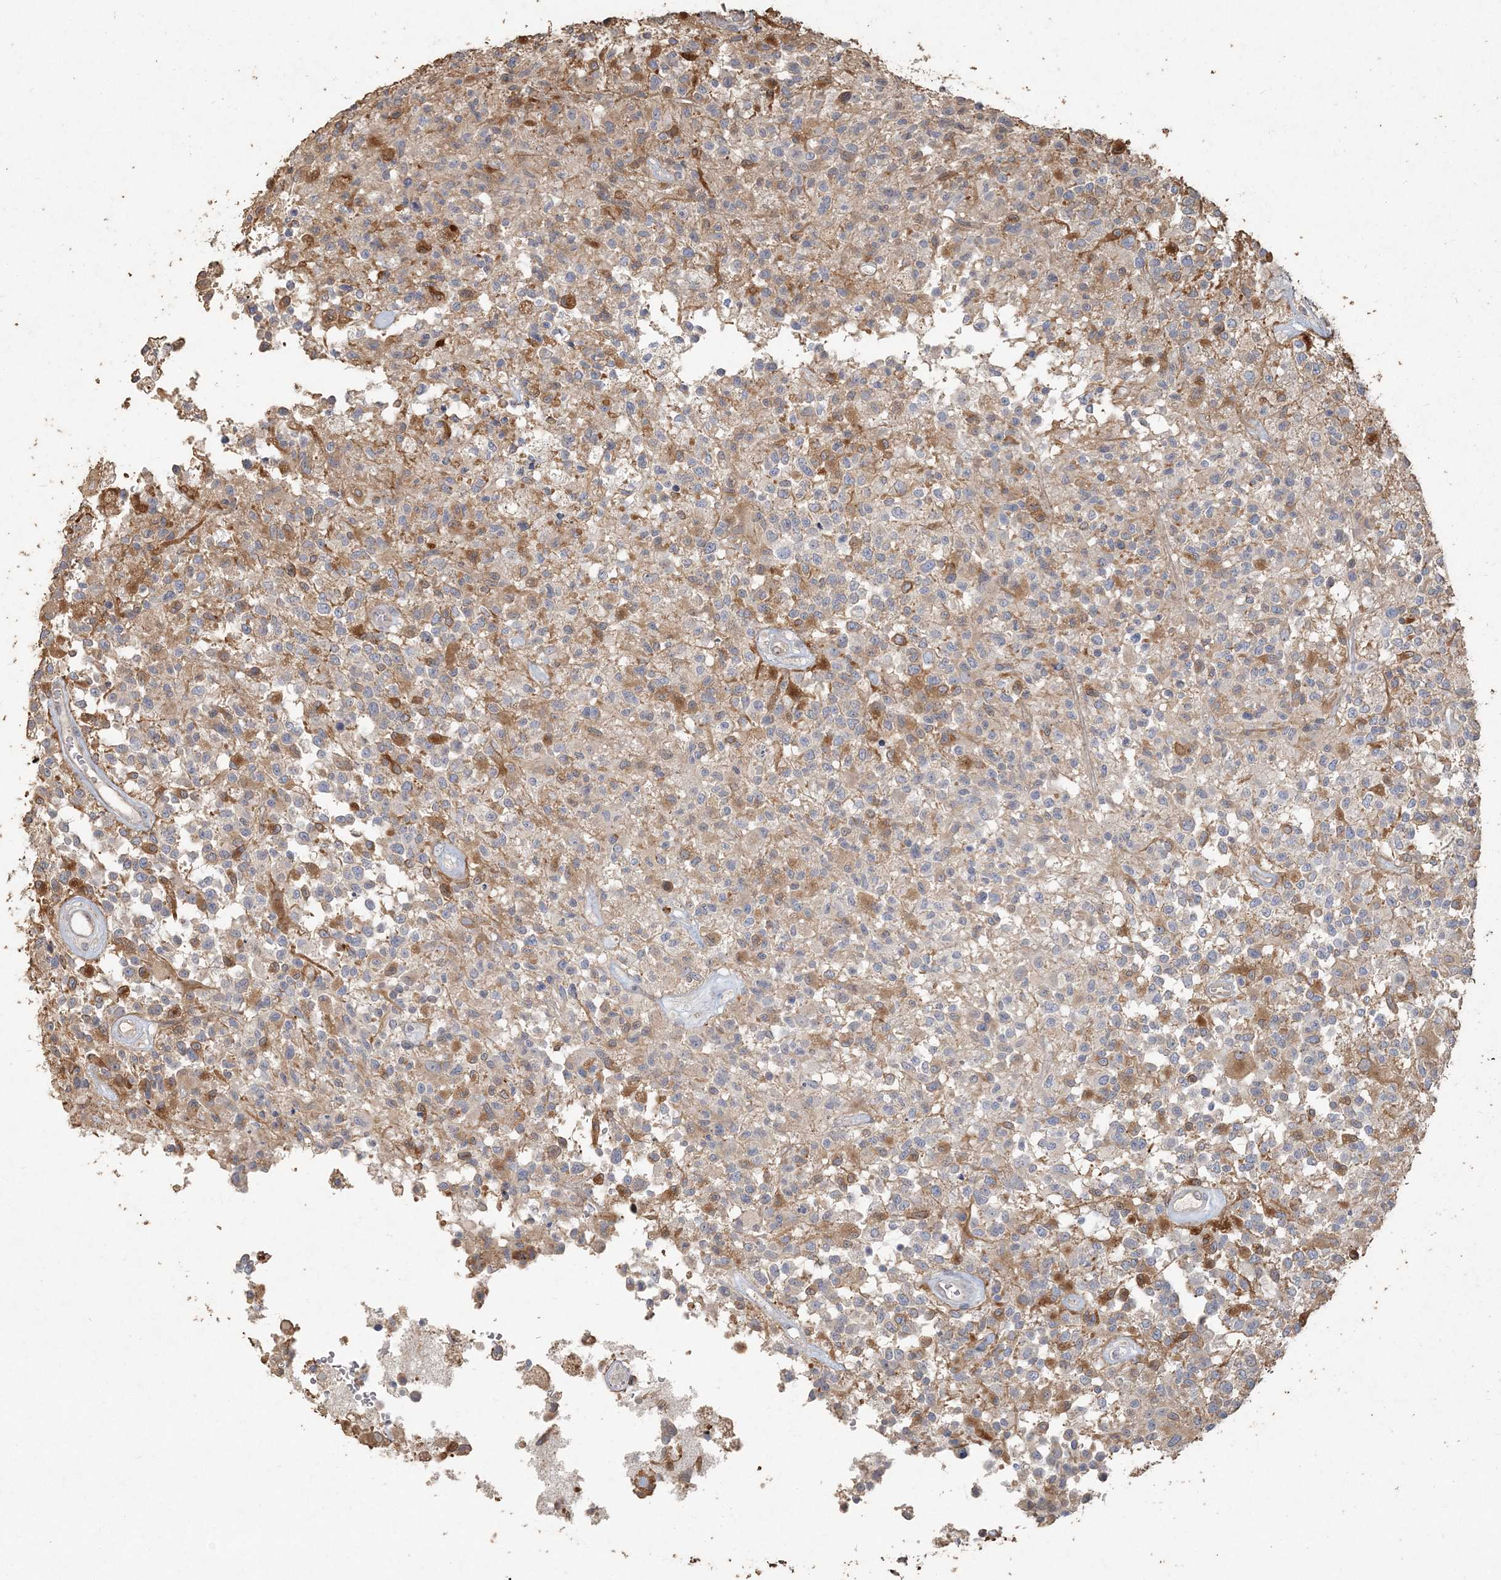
{"staining": {"intensity": "negative", "quantity": "none", "location": "none"}, "tissue": "glioma", "cell_type": "Tumor cells", "image_type": "cancer", "snomed": [{"axis": "morphology", "description": "Glioma, malignant, High grade"}, {"axis": "morphology", "description": "Glioblastoma, NOS"}, {"axis": "topography", "description": "Brain"}], "caption": "A high-resolution photomicrograph shows immunohistochemistry staining of malignant glioma (high-grade), which shows no significant staining in tumor cells.", "gene": "RNF145", "patient": {"sex": "male", "age": 60}}